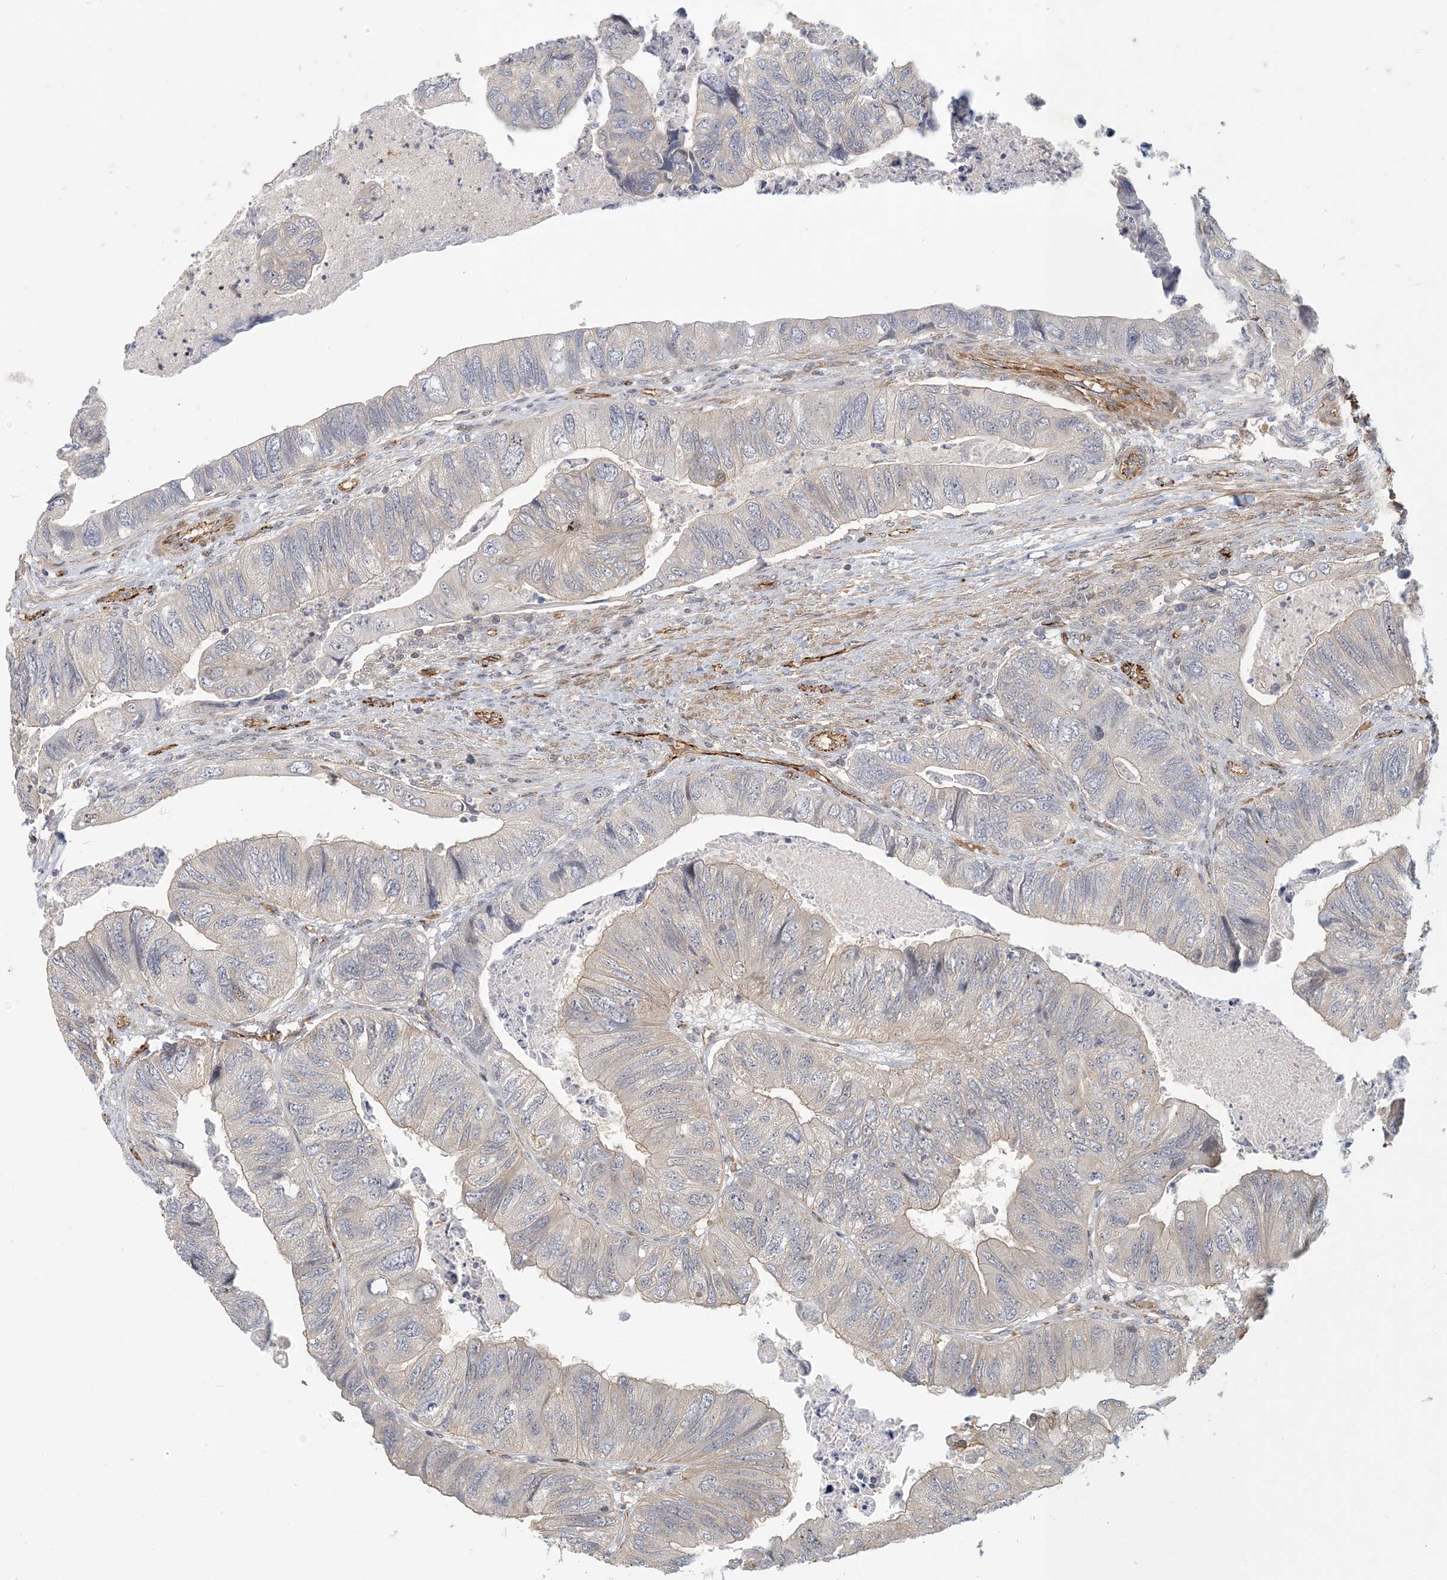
{"staining": {"intensity": "negative", "quantity": "none", "location": "none"}, "tissue": "colorectal cancer", "cell_type": "Tumor cells", "image_type": "cancer", "snomed": [{"axis": "morphology", "description": "Adenocarcinoma, NOS"}, {"axis": "topography", "description": "Rectum"}], "caption": "Tumor cells are negative for brown protein staining in colorectal cancer (adenocarcinoma). The staining is performed using DAB (3,3'-diaminobenzidine) brown chromogen with nuclei counter-stained in using hematoxylin.", "gene": "MAPKBP1", "patient": {"sex": "male", "age": 63}}